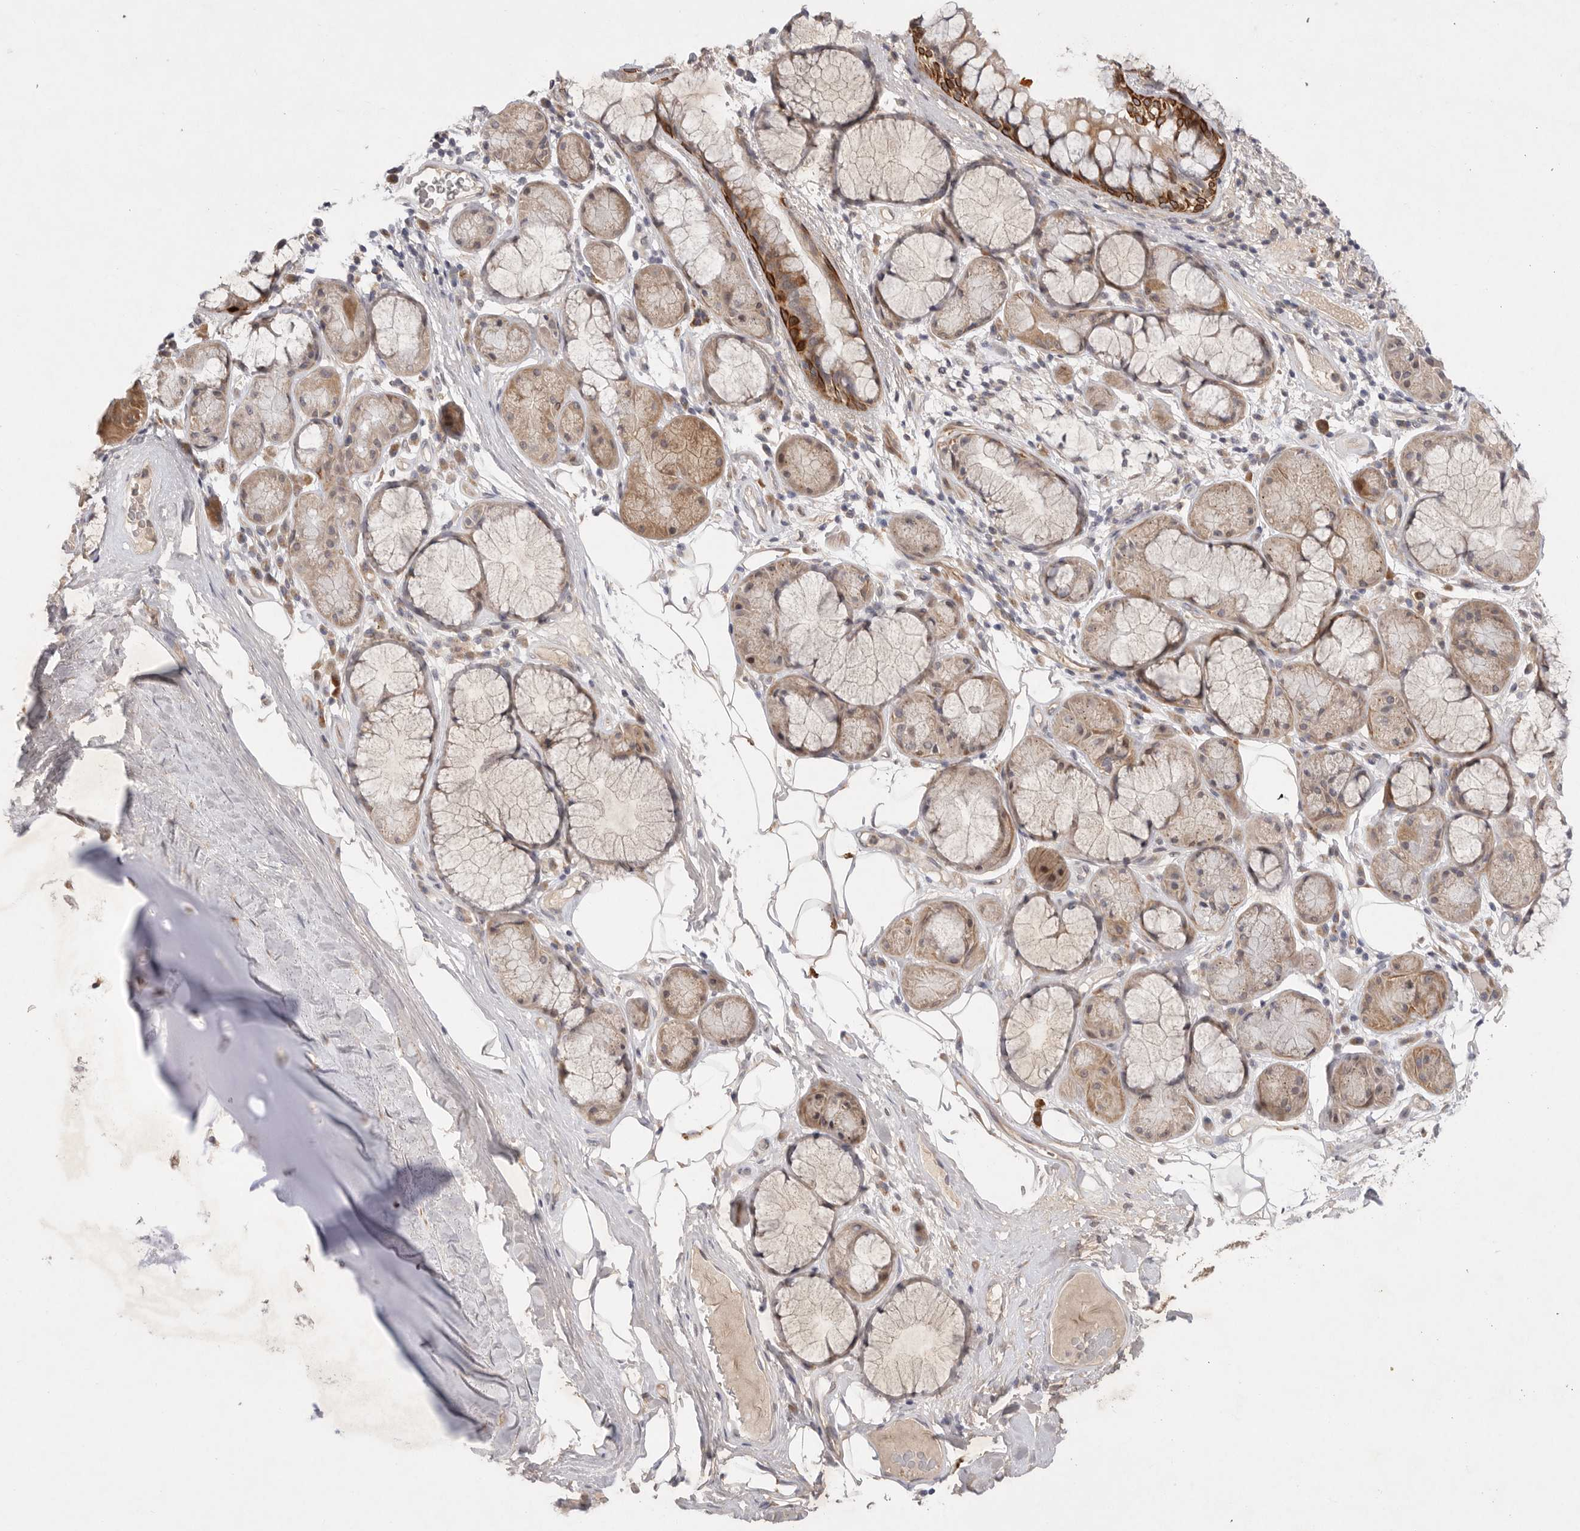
{"staining": {"intensity": "weak", "quantity": ">75%", "location": "cytoplasmic/membranous"}, "tissue": "adipose tissue", "cell_type": "Adipocytes", "image_type": "normal", "snomed": [{"axis": "morphology", "description": "Normal tissue, NOS"}, {"axis": "topography", "description": "Bronchus"}], "caption": "Human adipose tissue stained for a protein (brown) demonstrates weak cytoplasmic/membranous positive positivity in about >75% of adipocytes.", "gene": "PTPDC1", "patient": {"sex": "male", "age": 66}}